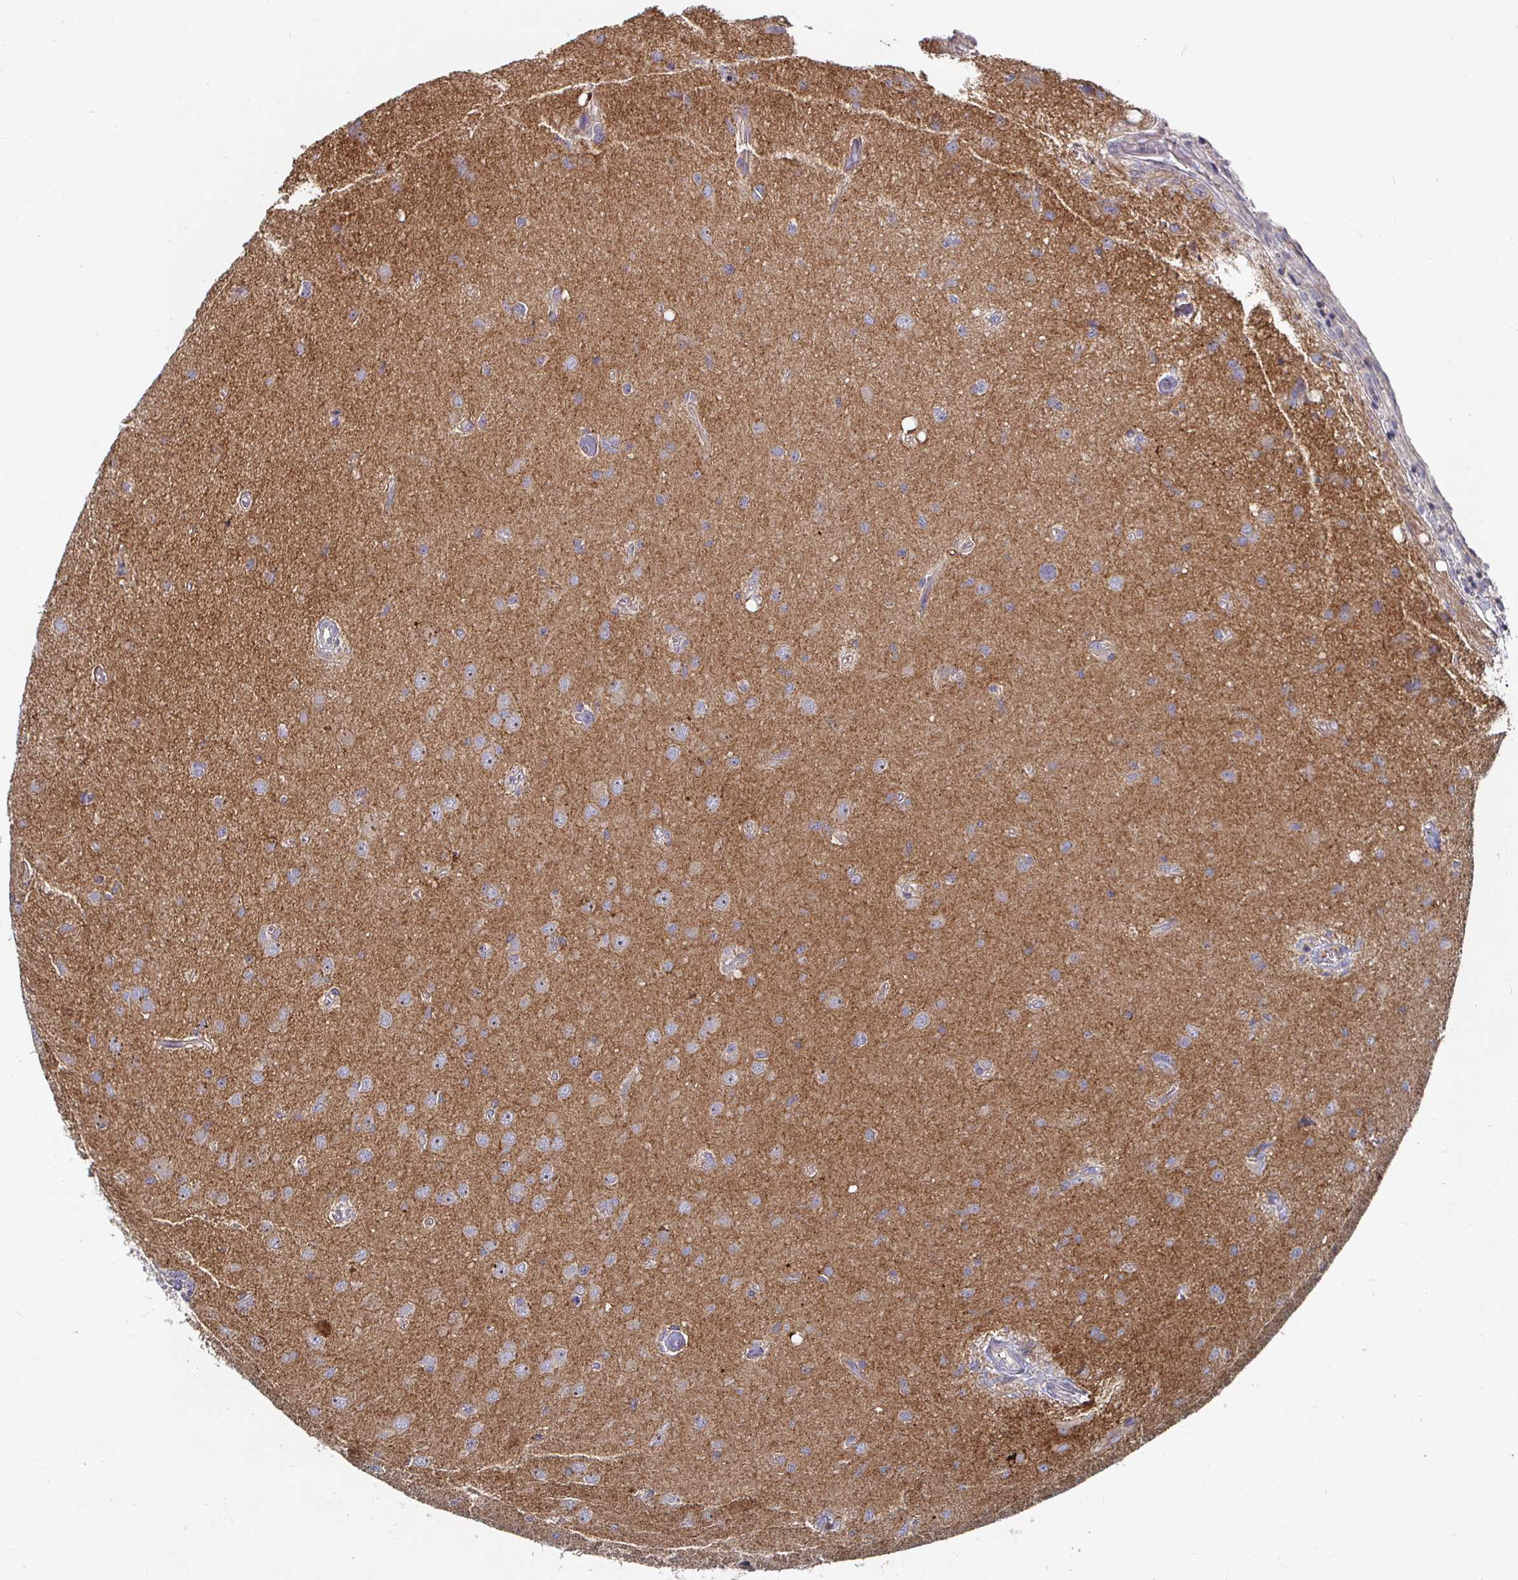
{"staining": {"intensity": "negative", "quantity": "none", "location": "none"}, "tissue": "glioma", "cell_type": "Tumor cells", "image_type": "cancer", "snomed": [{"axis": "morphology", "description": "Glioma, malignant, High grade"}, {"axis": "topography", "description": "Brain"}], "caption": "Histopathology image shows no significant protein positivity in tumor cells of glioma.", "gene": "NRSN1", "patient": {"sex": "male", "age": 67}}